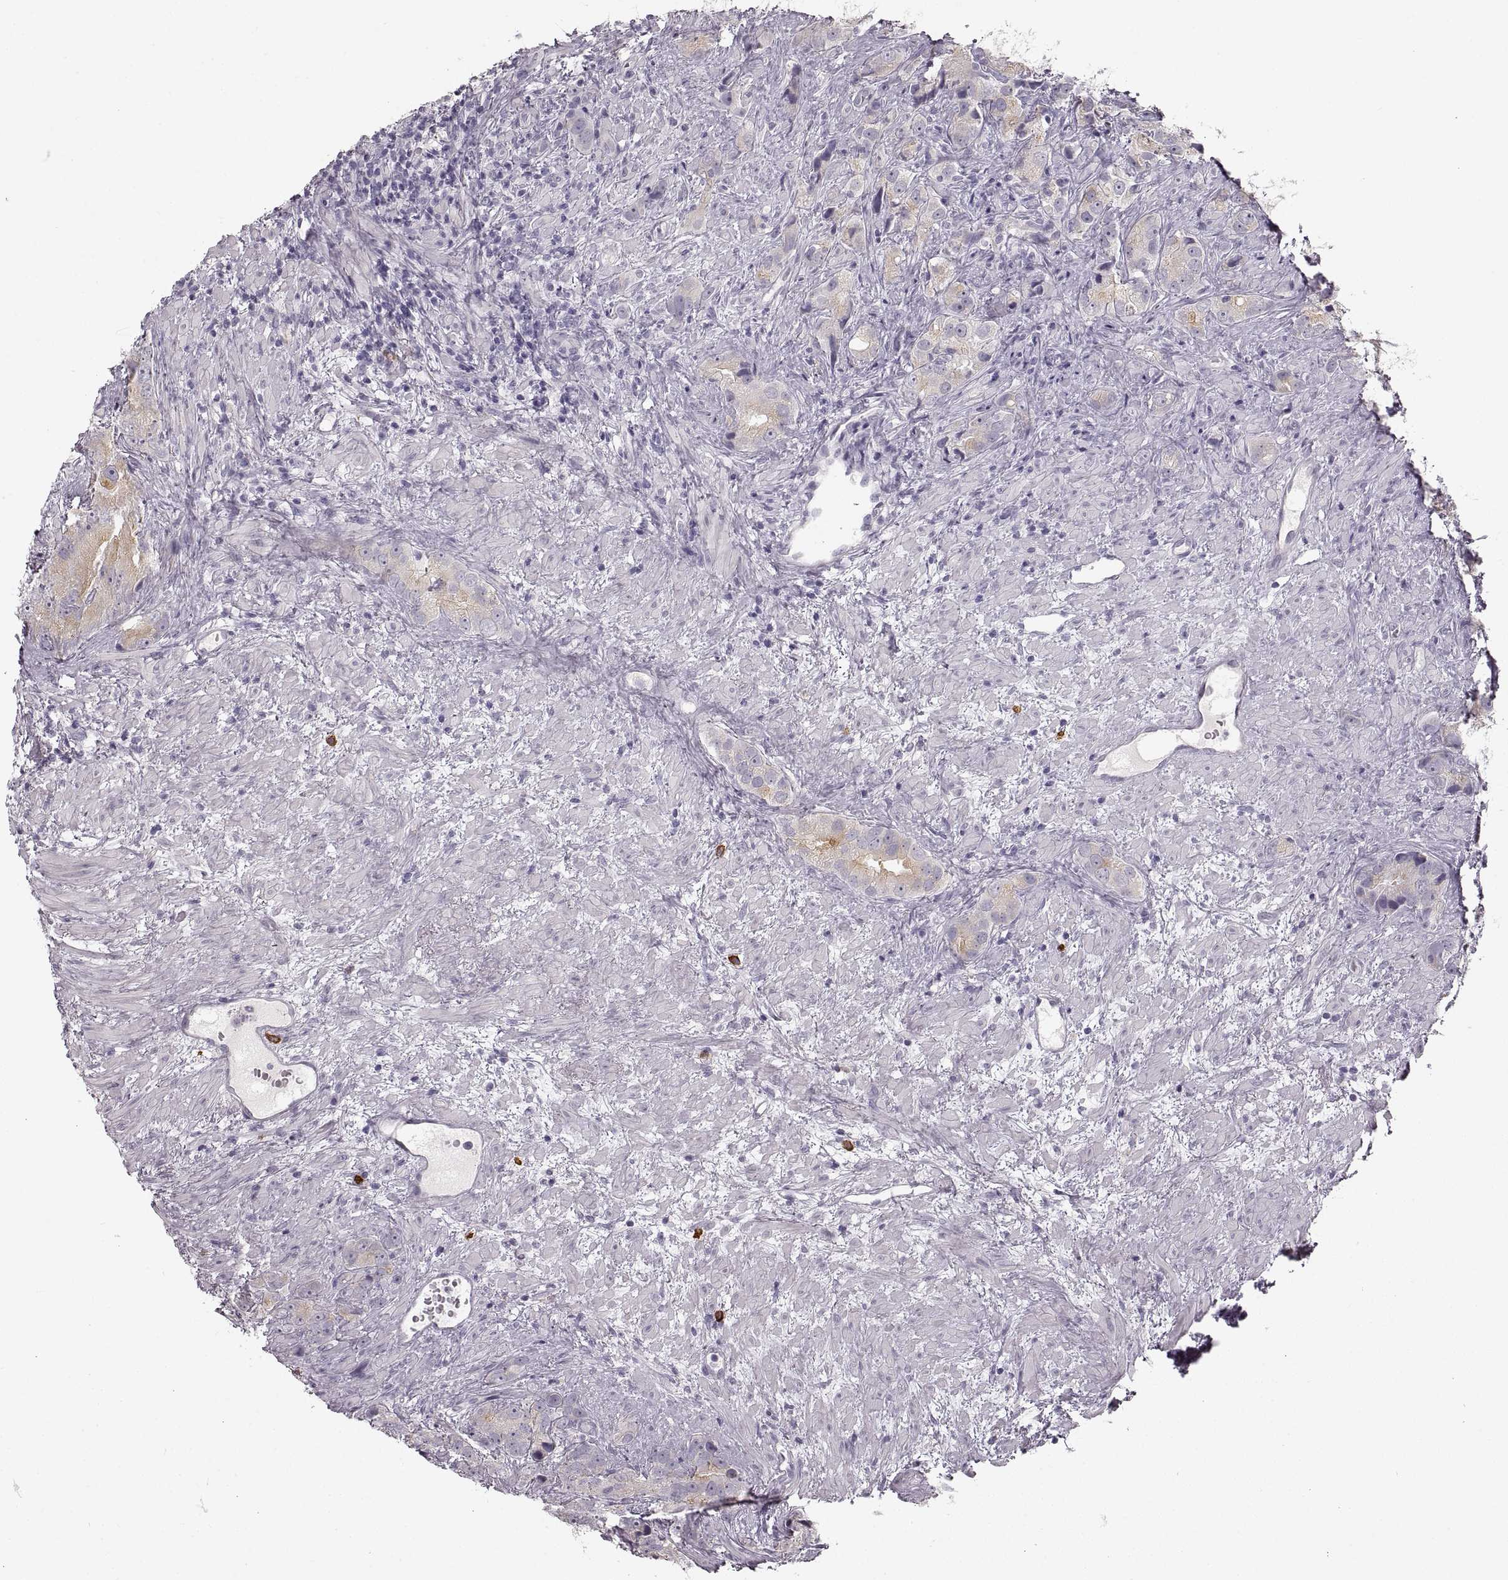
{"staining": {"intensity": "weak", "quantity": "25%-75%", "location": "cytoplasmic/membranous"}, "tissue": "prostate cancer", "cell_type": "Tumor cells", "image_type": "cancer", "snomed": [{"axis": "morphology", "description": "Adenocarcinoma, High grade"}, {"axis": "topography", "description": "Prostate"}], "caption": "This micrograph displays immunohistochemistry (IHC) staining of human prostate adenocarcinoma (high-grade), with low weak cytoplasmic/membranous expression in approximately 25%-75% of tumor cells.", "gene": "CNTN1", "patient": {"sex": "male", "age": 90}}